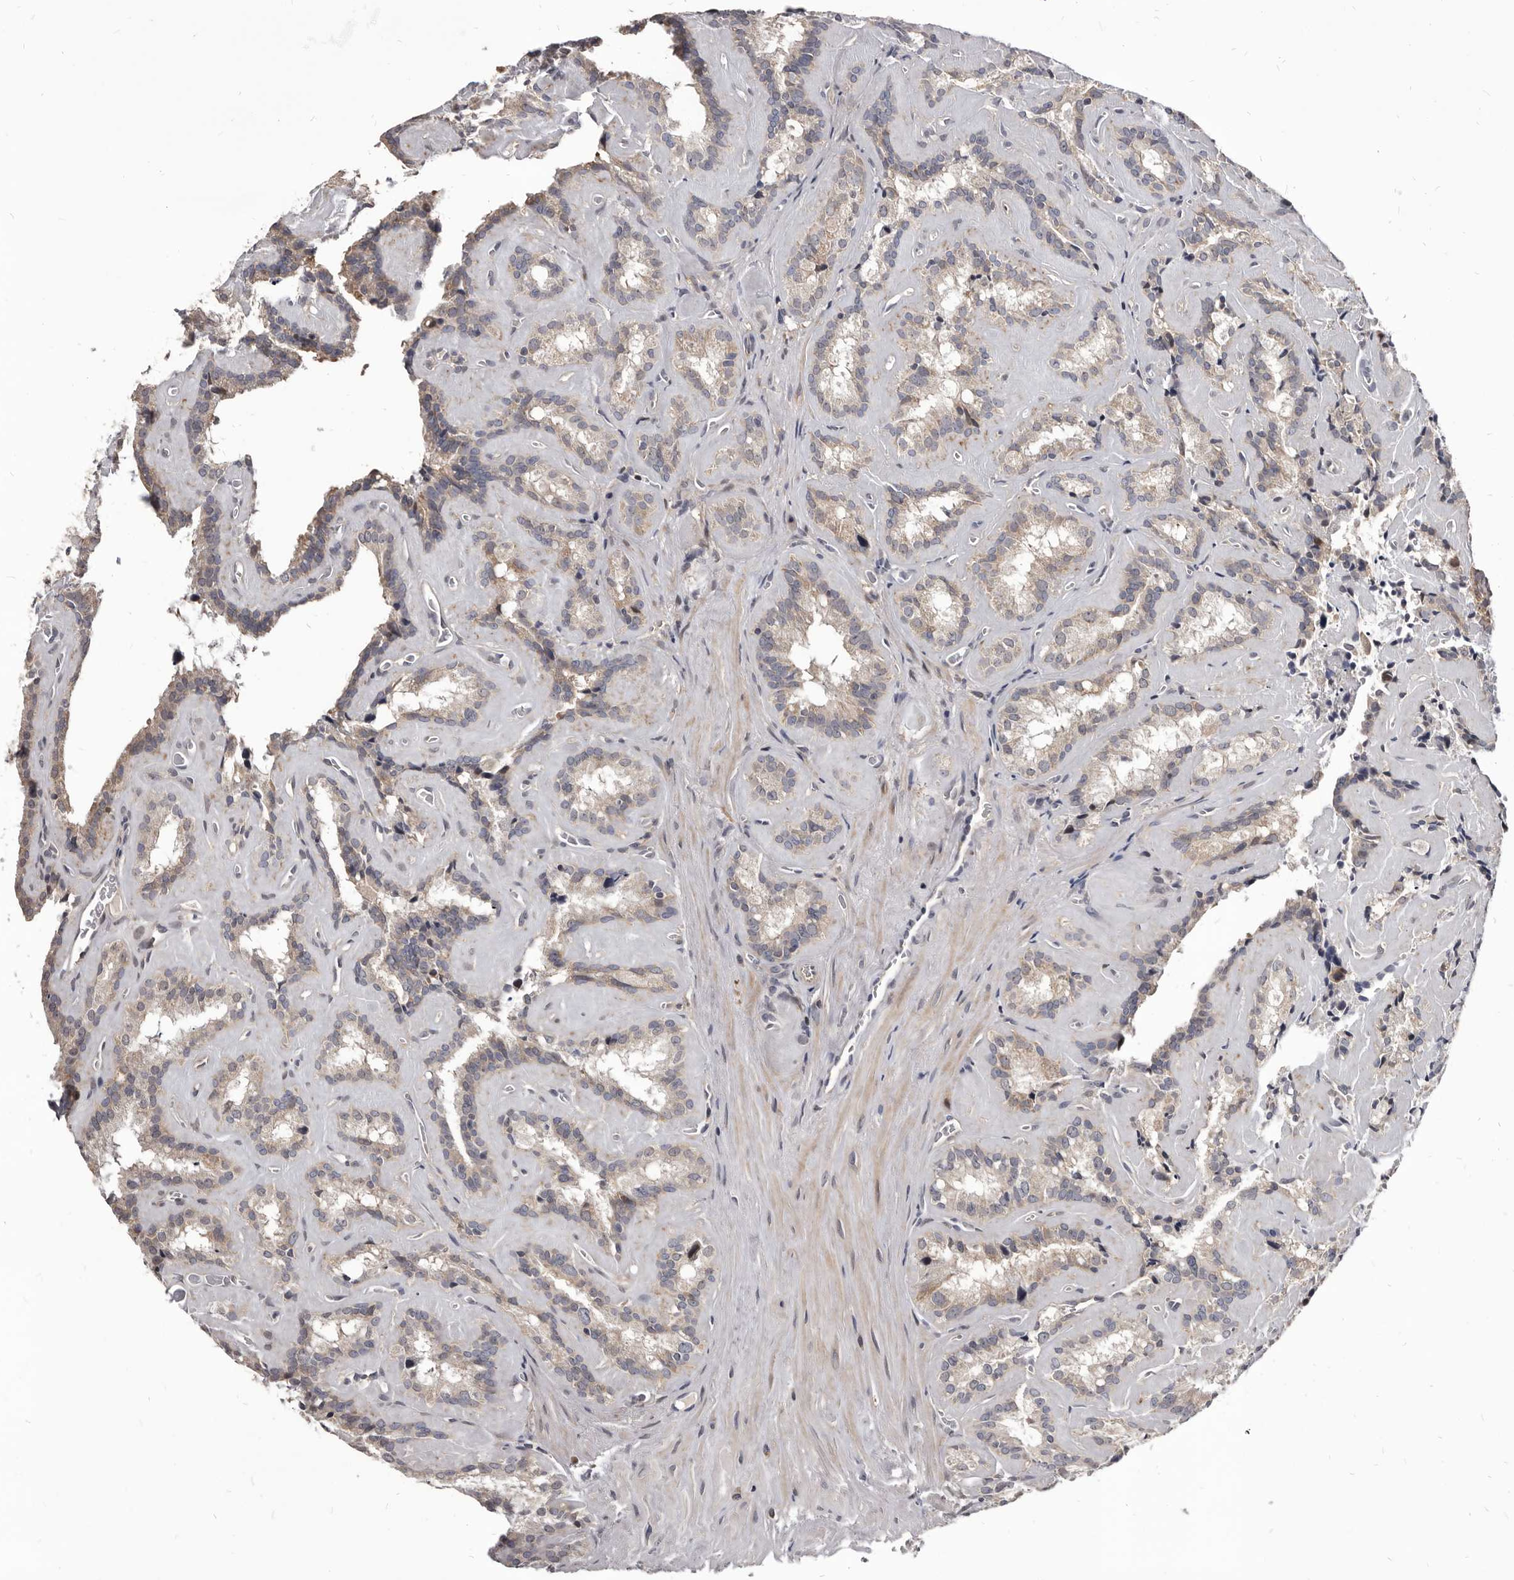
{"staining": {"intensity": "weak", "quantity": "<25%", "location": "cytoplasmic/membranous"}, "tissue": "seminal vesicle", "cell_type": "Glandular cells", "image_type": "normal", "snomed": [{"axis": "morphology", "description": "Normal tissue, NOS"}, {"axis": "topography", "description": "Prostate"}, {"axis": "topography", "description": "Seminal veicle"}], "caption": "A high-resolution photomicrograph shows immunohistochemistry (IHC) staining of normal seminal vesicle, which shows no significant staining in glandular cells. (IHC, brightfield microscopy, high magnification).", "gene": "MAP3K14", "patient": {"sex": "male", "age": 59}}